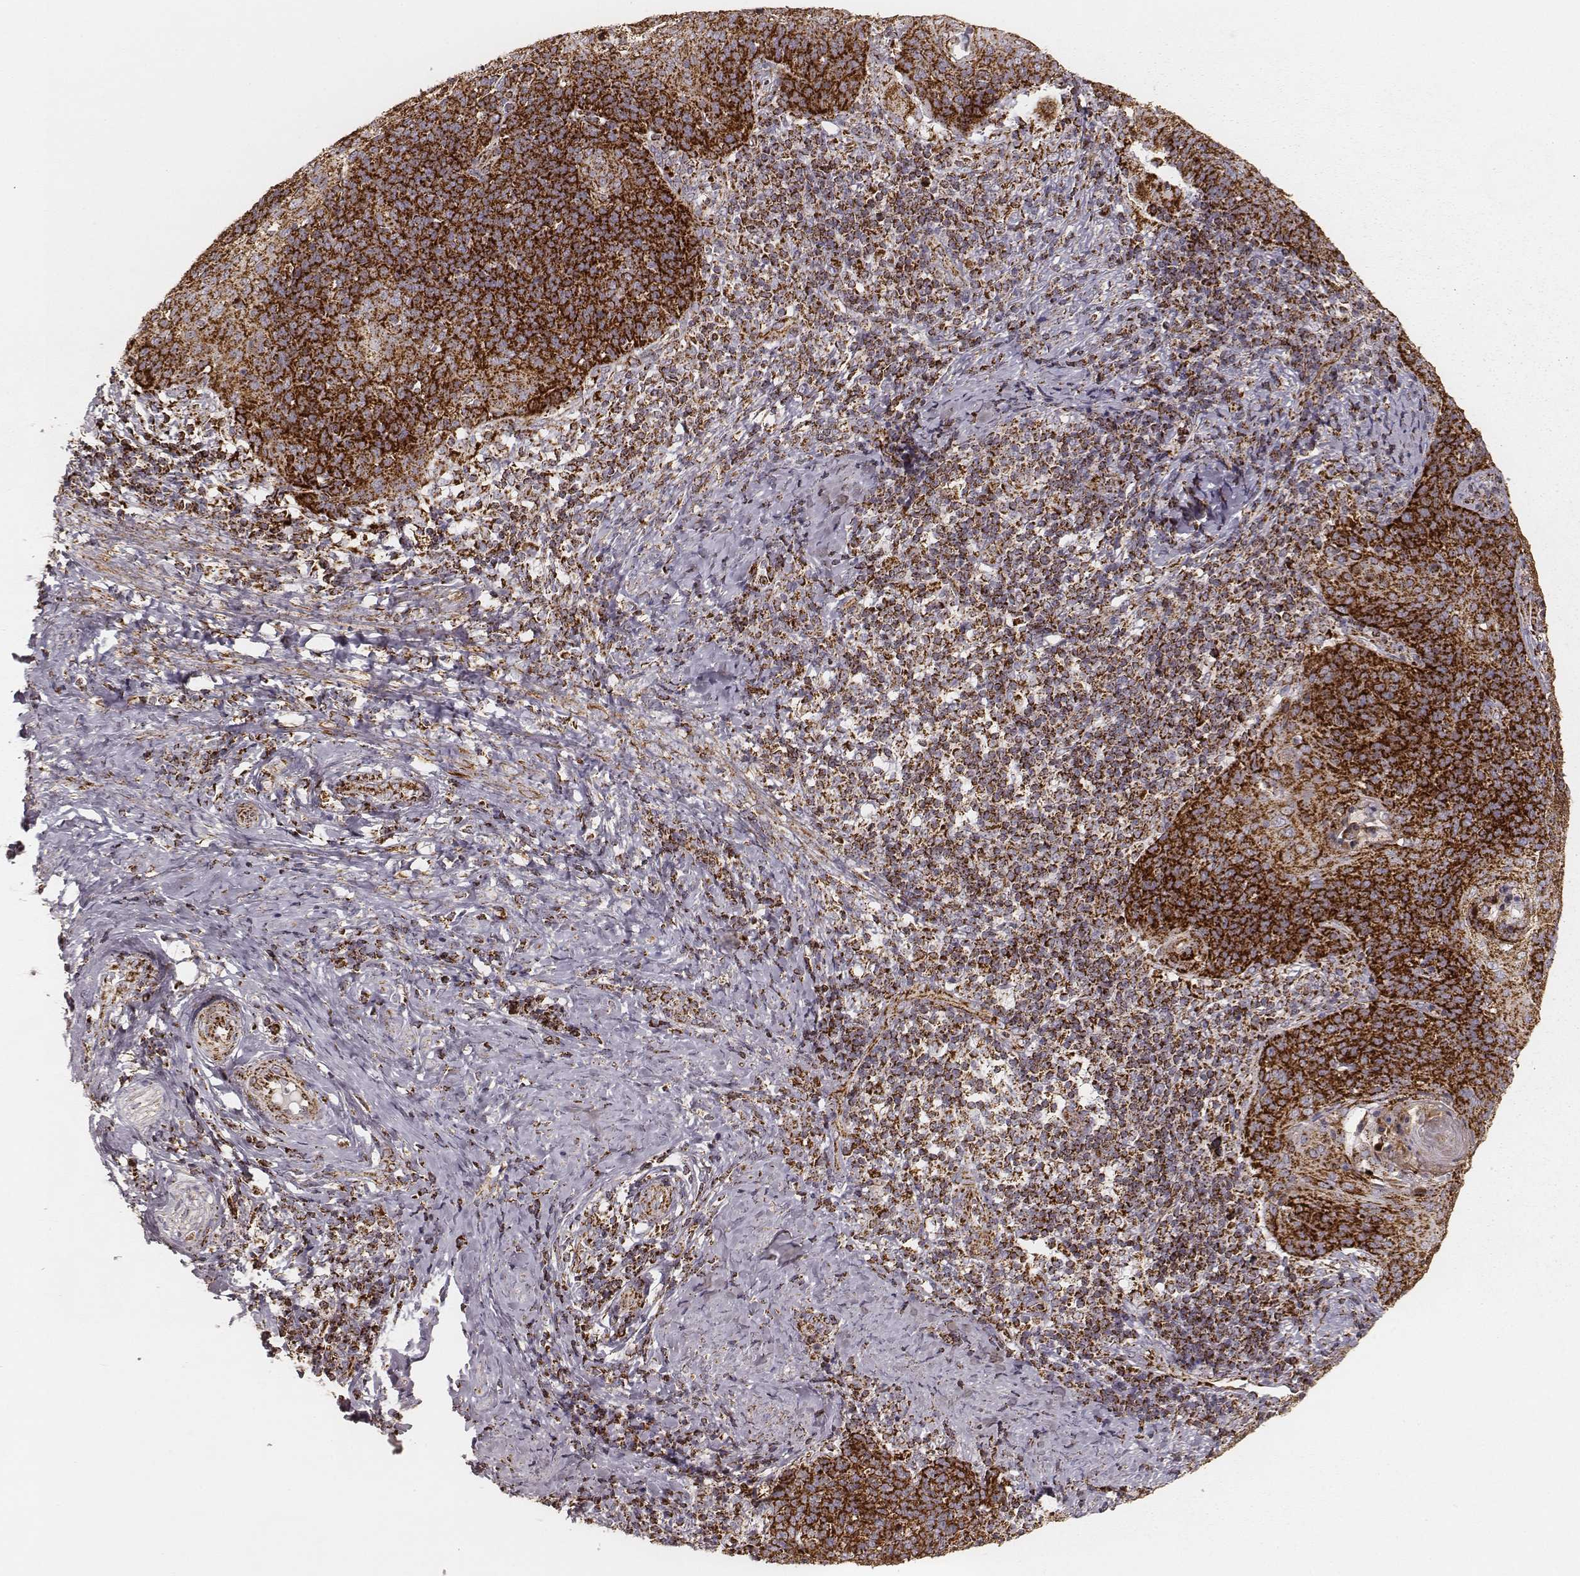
{"staining": {"intensity": "strong", "quantity": ">75%", "location": "cytoplasmic/membranous"}, "tissue": "cervical cancer", "cell_type": "Tumor cells", "image_type": "cancer", "snomed": [{"axis": "morphology", "description": "Normal tissue, NOS"}, {"axis": "morphology", "description": "Squamous cell carcinoma, NOS"}, {"axis": "topography", "description": "Cervix"}], "caption": "Protein expression analysis of cervical cancer reveals strong cytoplasmic/membranous staining in approximately >75% of tumor cells.", "gene": "CS", "patient": {"sex": "female", "age": 39}}